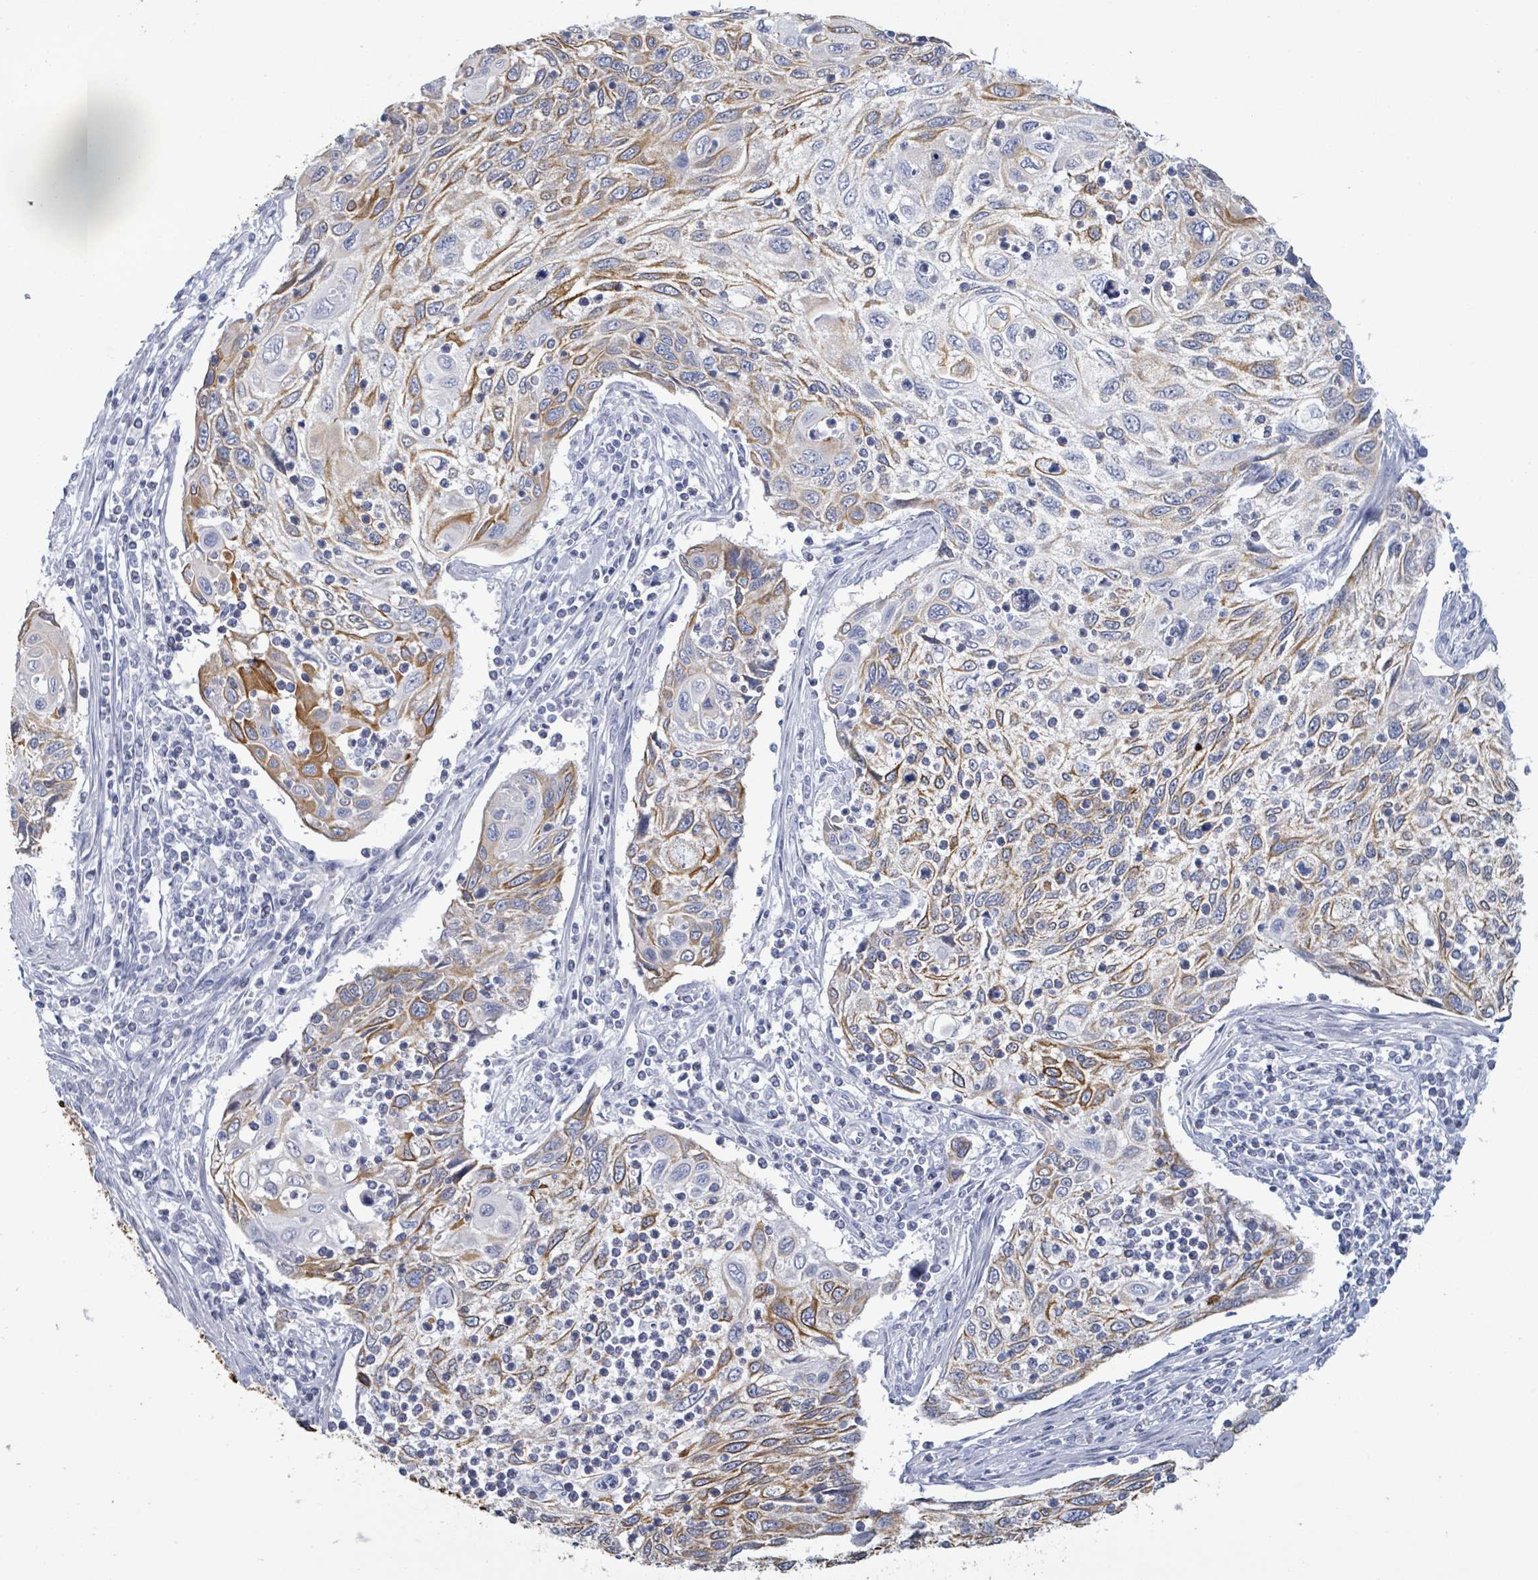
{"staining": {"intensity": "moderate", "quantity": "25%-75%", "location": "cytoplasmic/membranous"}, "tissue": "cervical cancer", "cell_type": "Tumor cells", "image_type": "cancer", "snomed": [{"axis": "morphology", "description": "Squamous cell carcinoma, NOS"}, {"axis": "topography", "description": "Cervix"}], "caption": "The micrograph exhibits immunohistochemical staining of cervical squamous cell carcinoma. There is moderate cytoplasmic/membranous staining is appreciated in approximately 25%-75% of tumor cells.", "gene": "KRT8", "patient": {"sex": "female", "age": 70}}